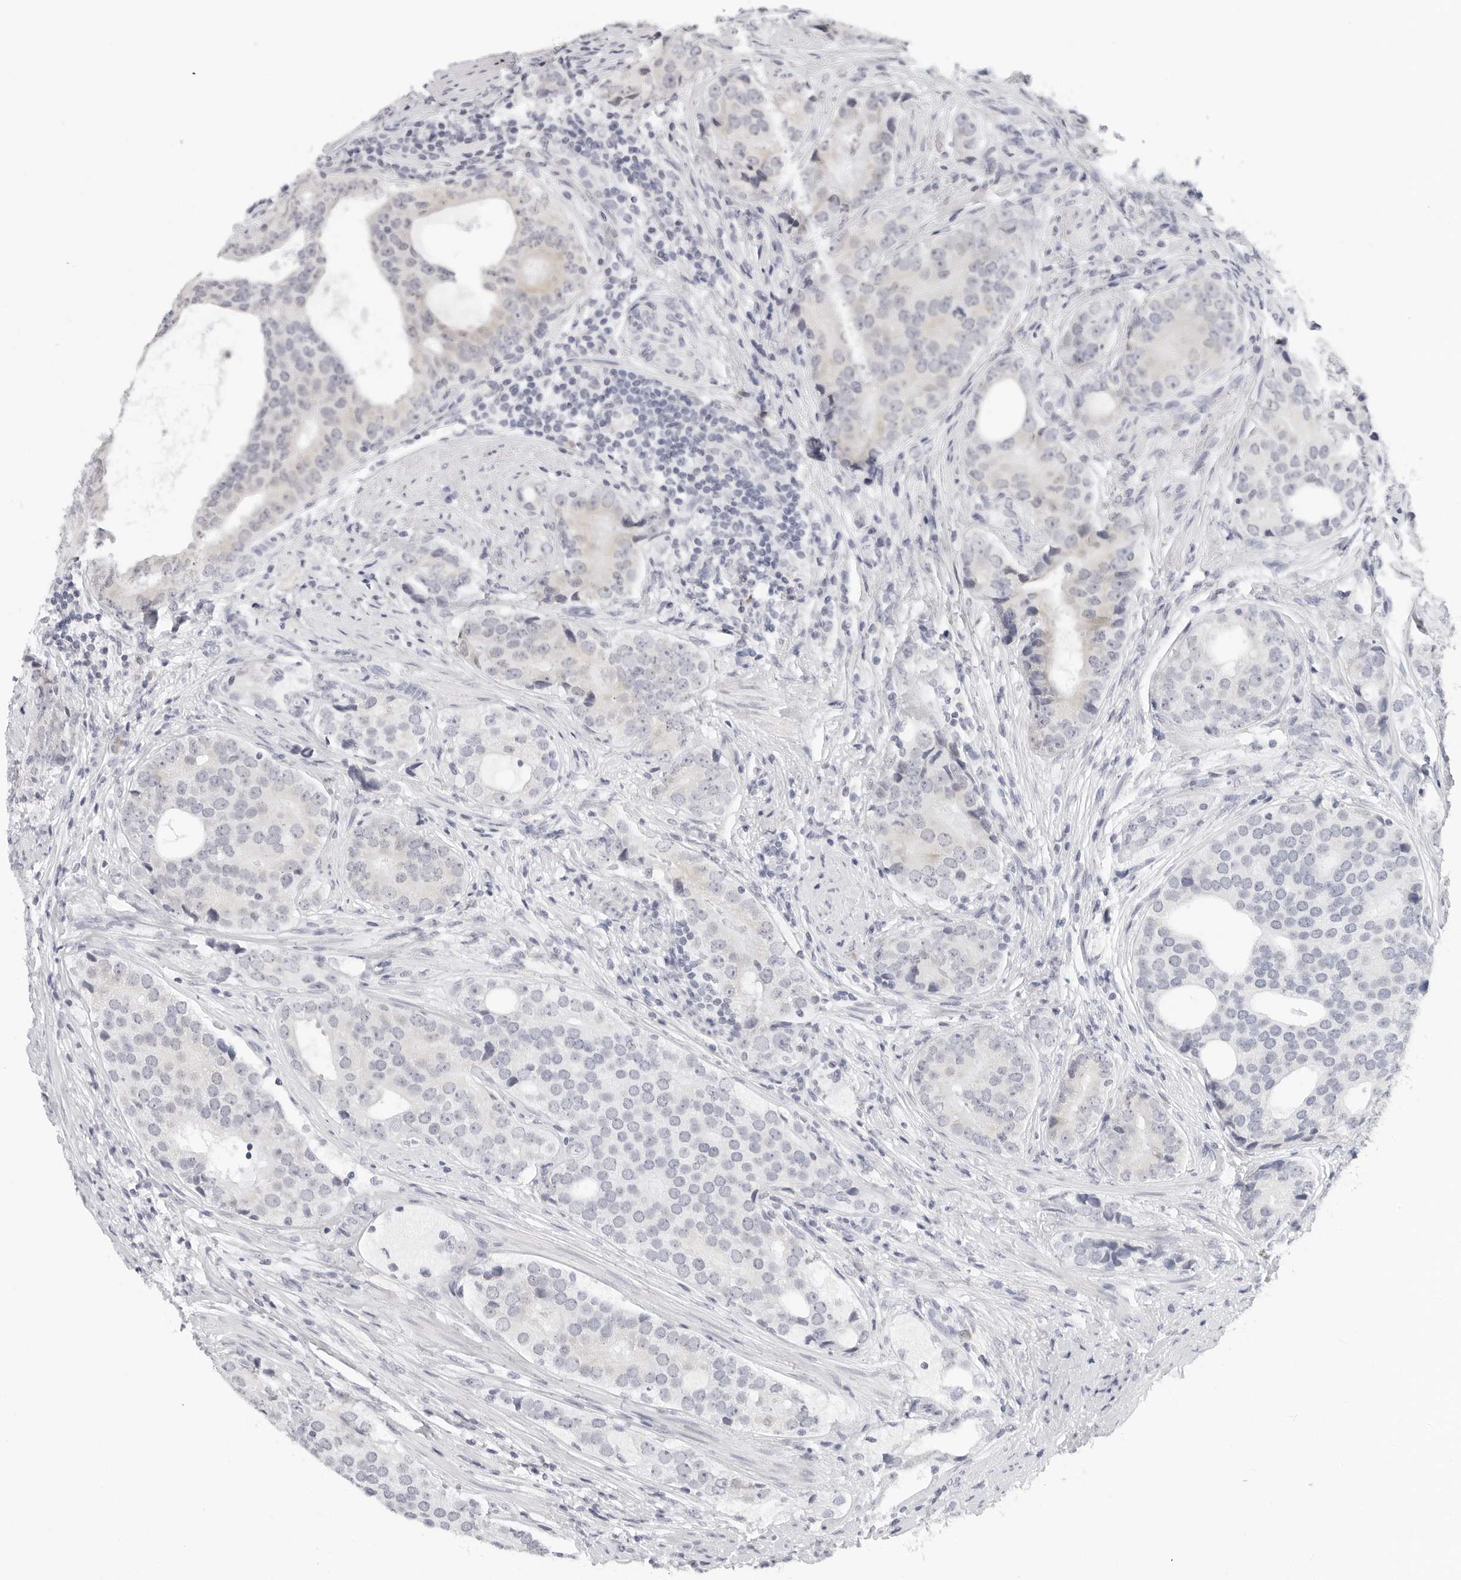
{"staining": {"intensity": "negative", "quantity": "none", "location": "none"}, "tissue": "prostate cancer", "cell_type": "Tumor cells", "image_type": "cancer", "snomed": [{"axis": "morphology", "description": "Adenocarcinoma, High grade"}, {"axis": "topography", "description": "Prostate"}], "caption": "An immunohistochemistry histopathology image of prostate cancer is shown. There is no staining in tumor cells of prostate cancer.", "gene": "EDN2", "patient": {"sex": "male", "age": 56}}